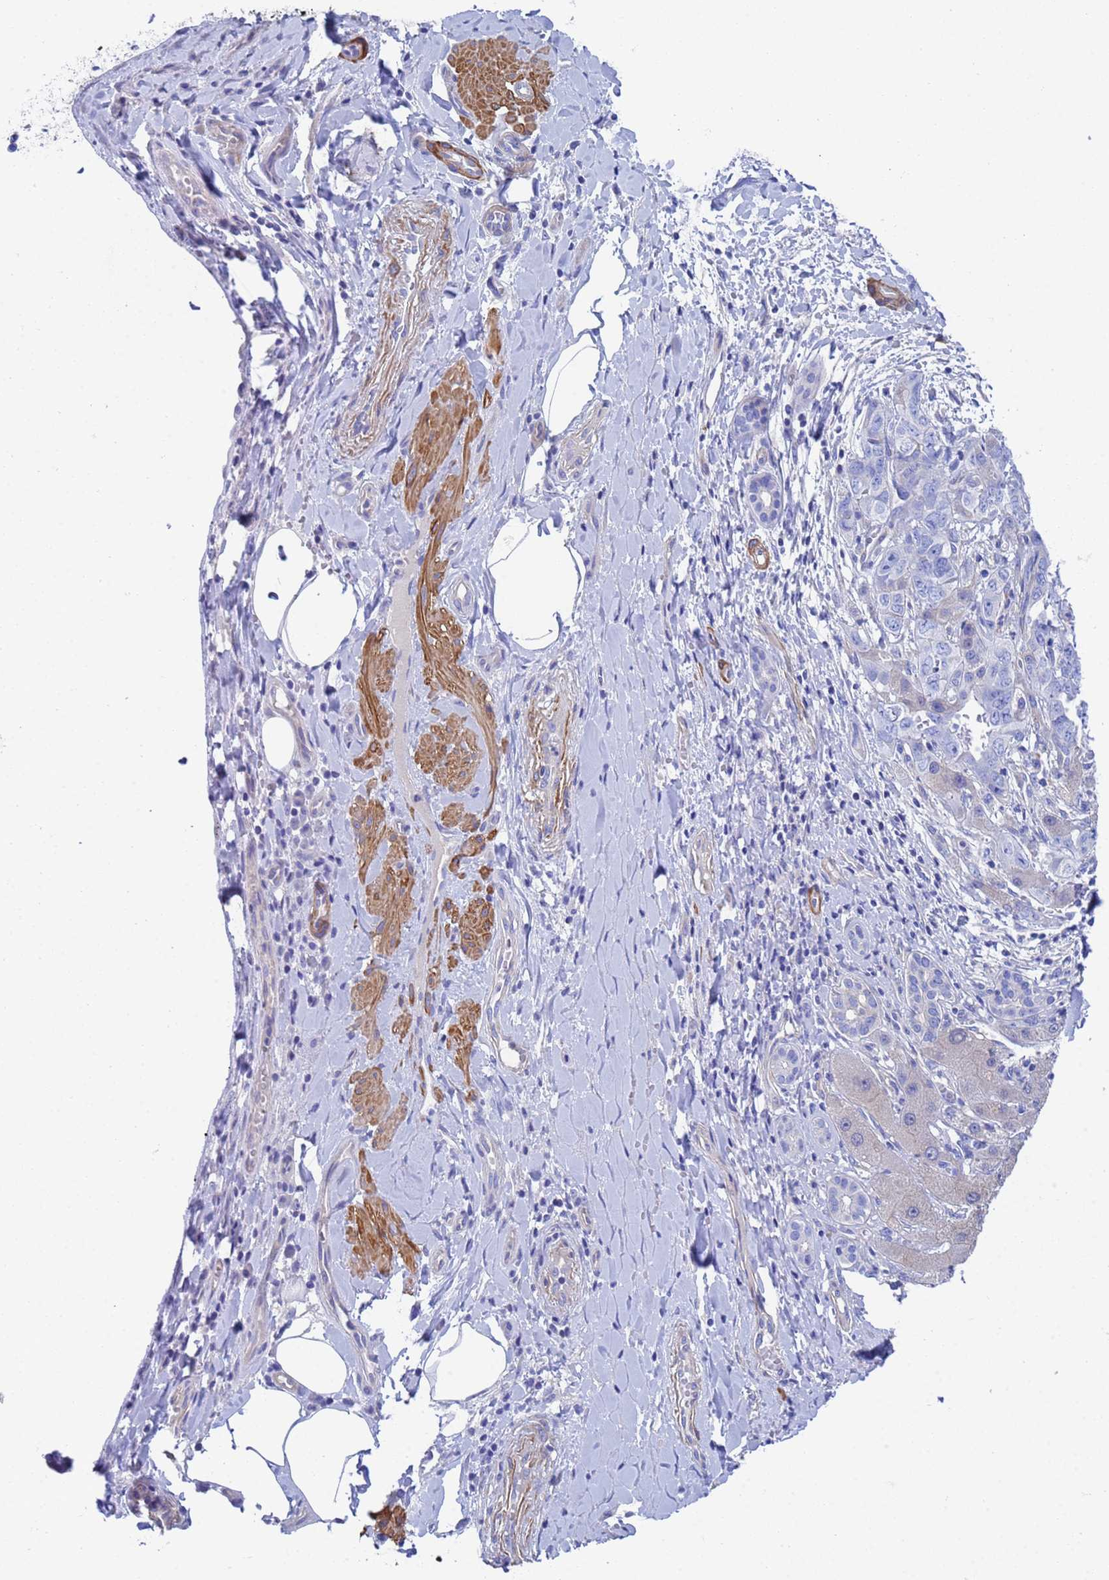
{"staining": {"intensity": "negative", "quantity": "none", "location": "none"}, "tissue": "liver cancer", "cell_type": "Tumor cells", "image_type": "cancer", "snomed": [{"axis": "morphology", "description": "Cholangiocarcinoma"}, {"axis": "topography", "description": "Liver"}], "caption": "A histopathology image of liver cancer stained for a protein exhibits no brown staining in tumor cells.", "gene": "CST4", "patient": {"sex": "male", "age": 59}}